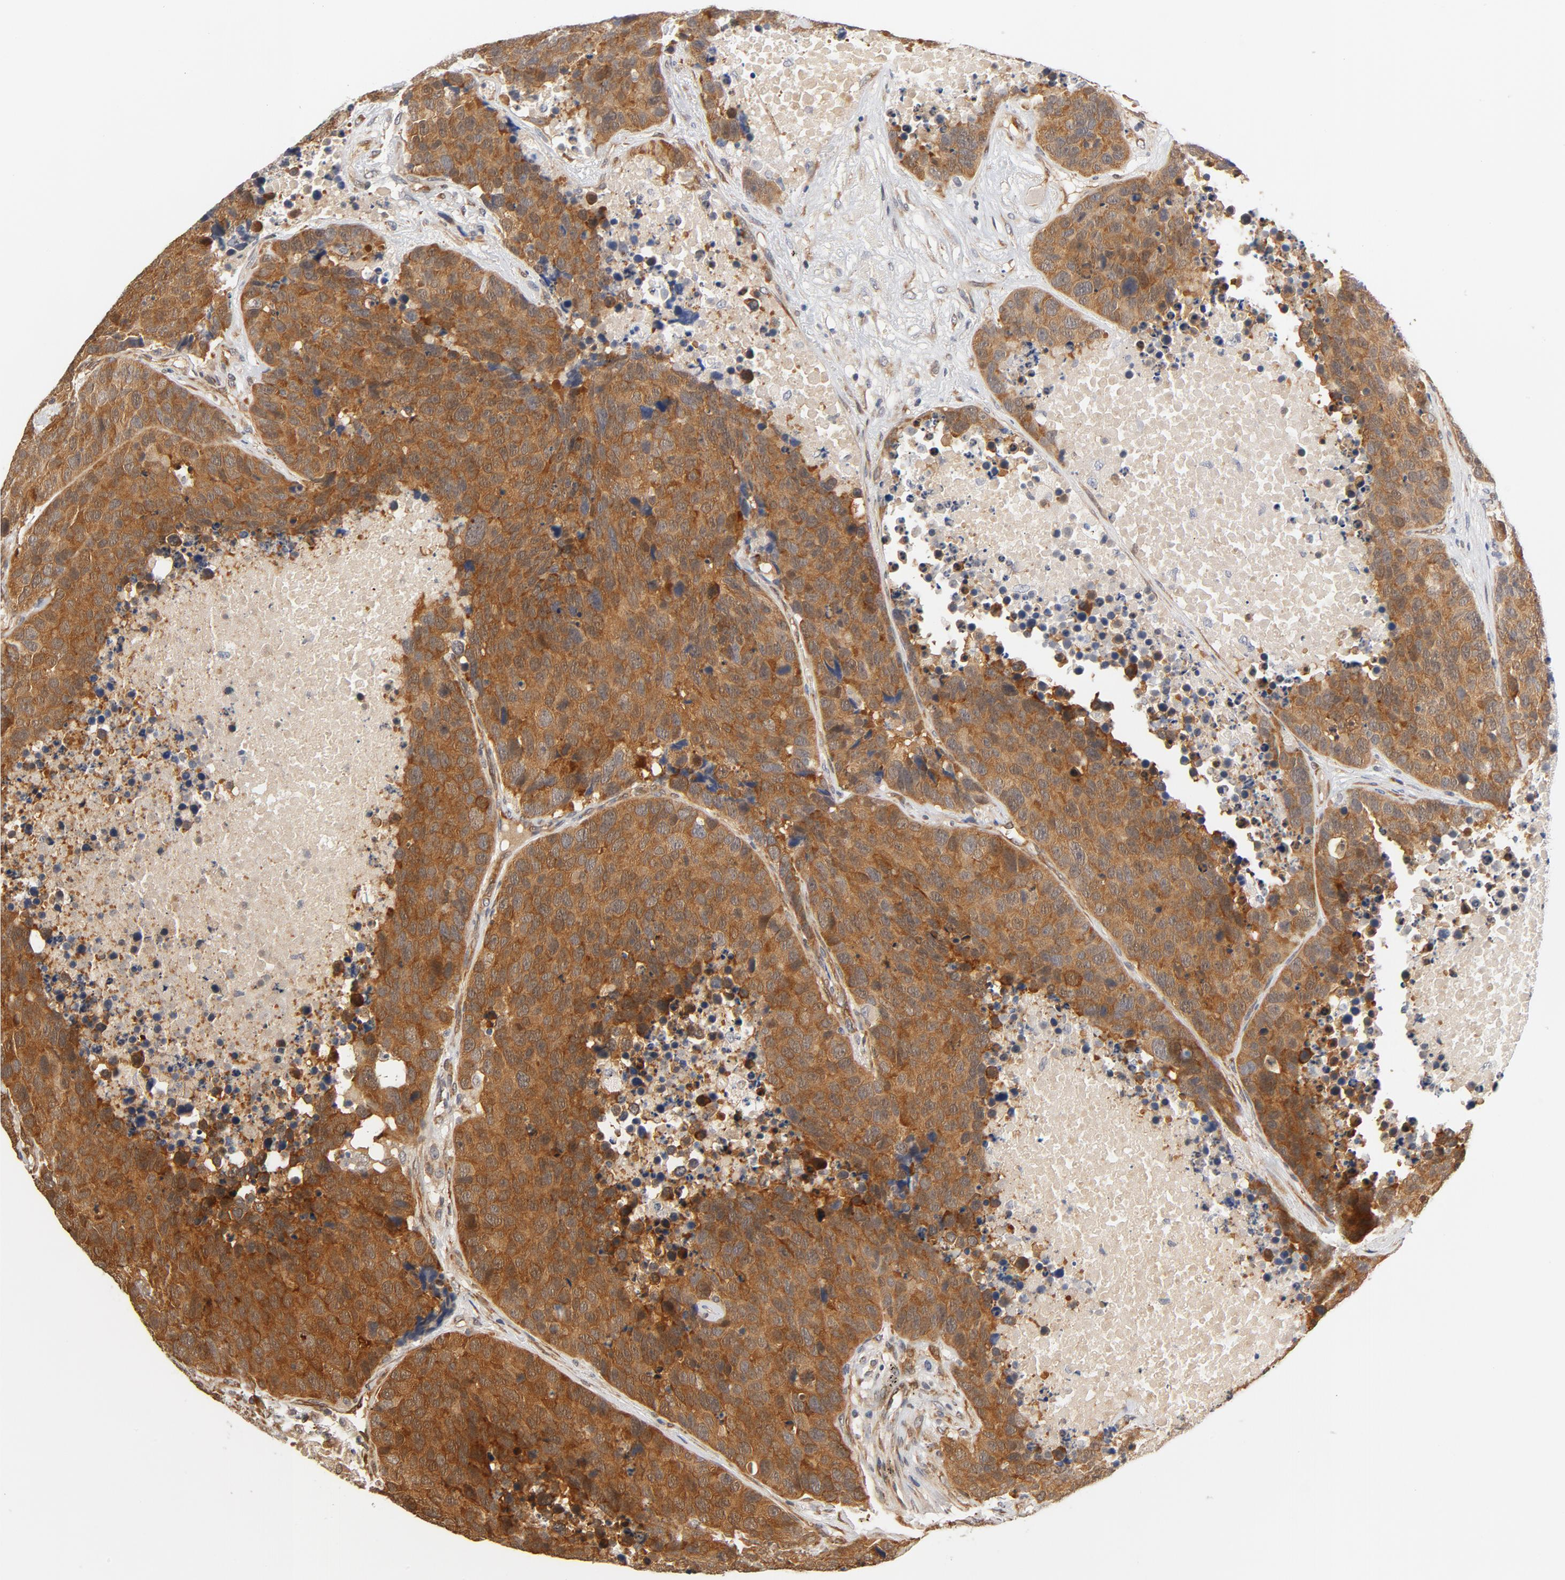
{"staining": {"intensity": "strong", "quantity": ">75%", "location": "cytoplasmic/membranous"}, "tissue": "carcinoid", "cell_type": "Tumor cells", "image_type": "cancer", "snomed": [{"axis": "morphology", "description": "Carcinoid, malignant, NOS"}, {"axis": "topography", "description": "Lung"}], "caption": "The histopathology image shows staining of carcinoid (malignant), revealing strong cytoplasmic/membranous protein staining (brown color) within tumor cells.", "gene": "EIF4E", "patient": {"sex": "male", "age": 60}}